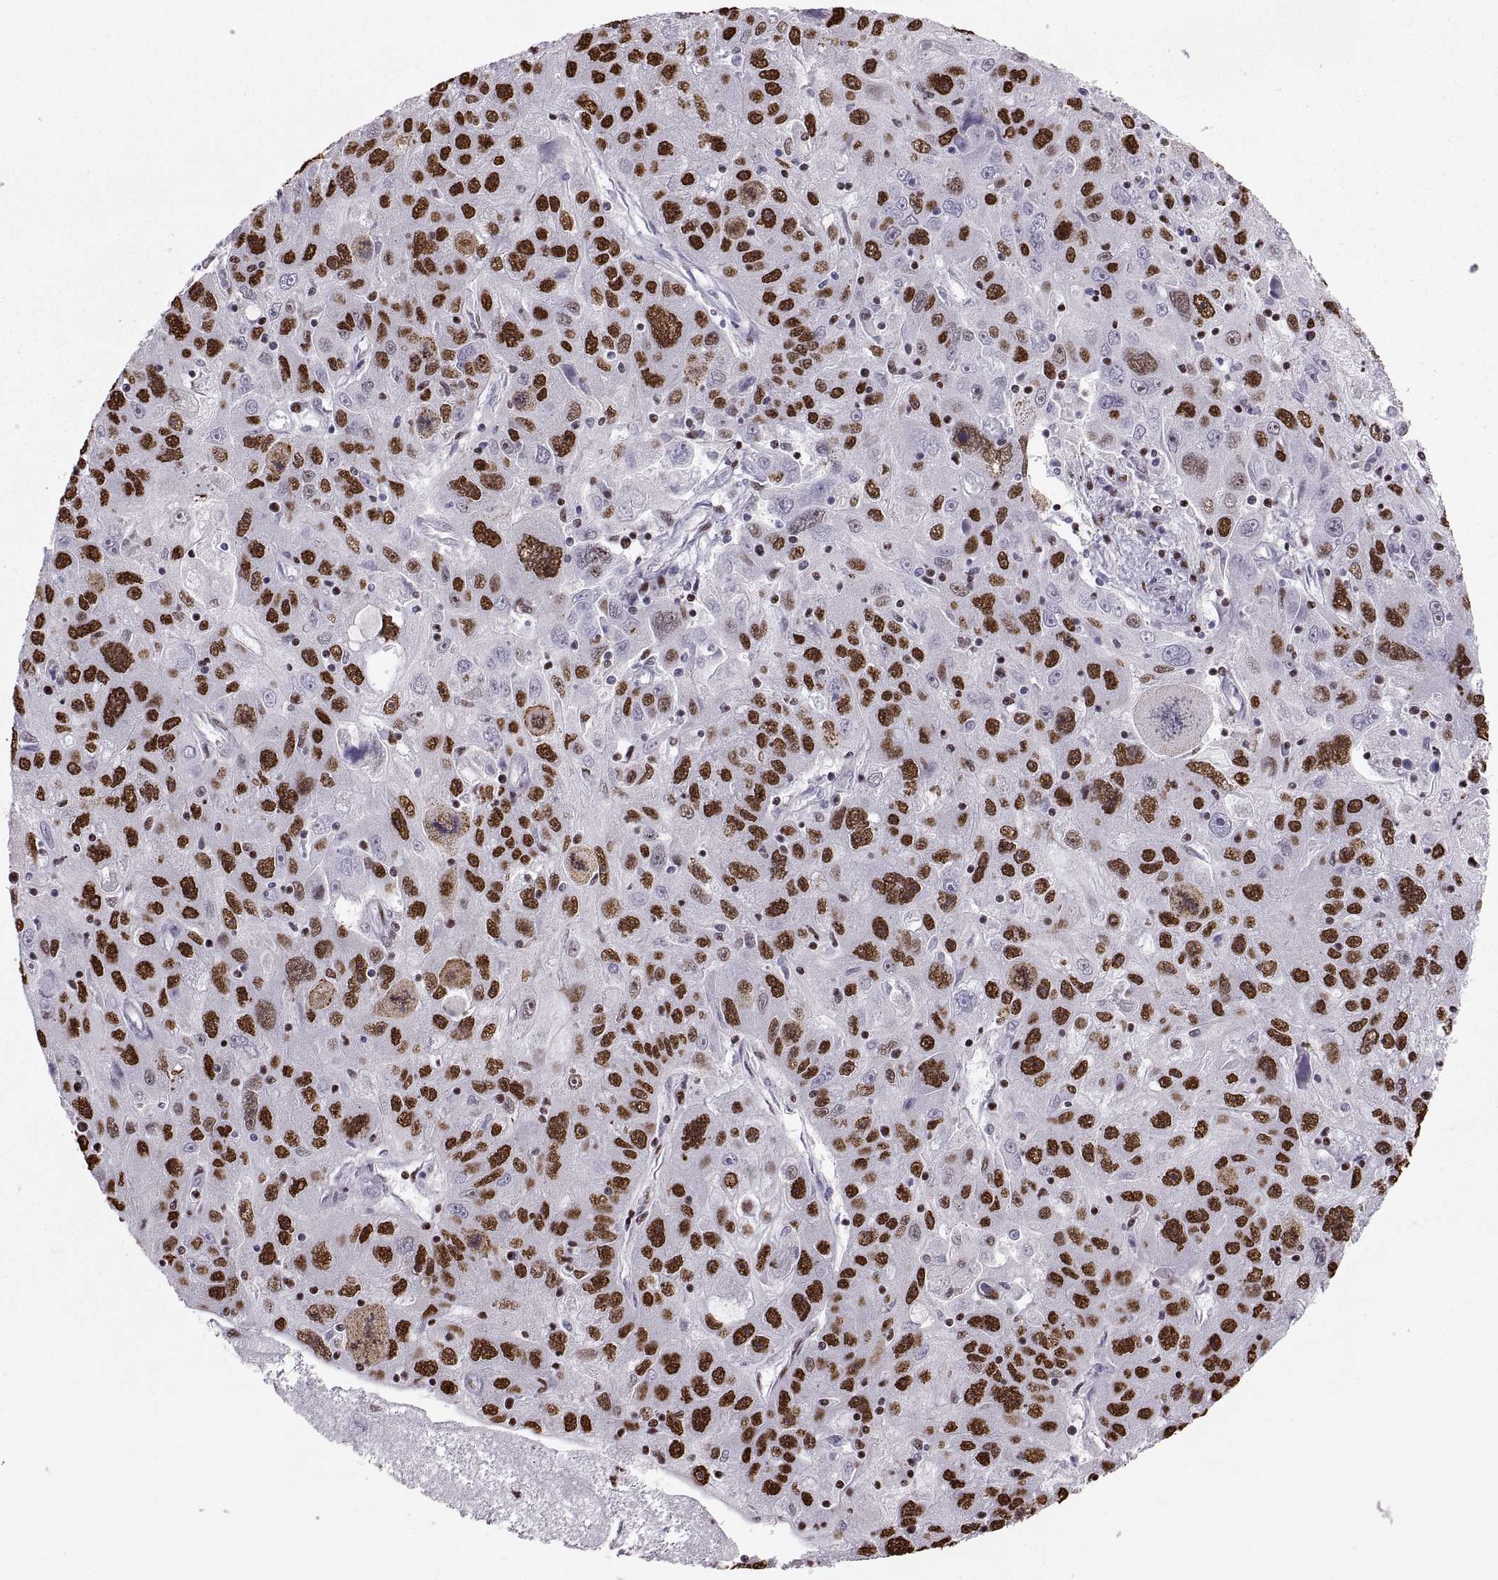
{"staining": {"intensity": "strong", "quantity": "25%-75%", "location": "nuclear"}, "tissue": "stomach cancer", "cell_type": "Tumor cells", "image_type": "cancer", "snomed": [{"axis": "morphology", "description": "Adenocarcinoma, NOS"}, {"axis": "topography", "description": "Stomach"}], "caption": "IHC (DAB (3,3'-diaminobenzidine)) staining of human stomach cancer exhibits strong nuclear protein positivity in approximately 25%-75% of tumor cells. The staining was performed using DAB (3,3'-diaminobenzidine), with brown indicating positive protein expression. Nuclei are stained blue with hematoxylin.", "gene": "SNAI1", "patient": {"sex": "male", "age": 56}}